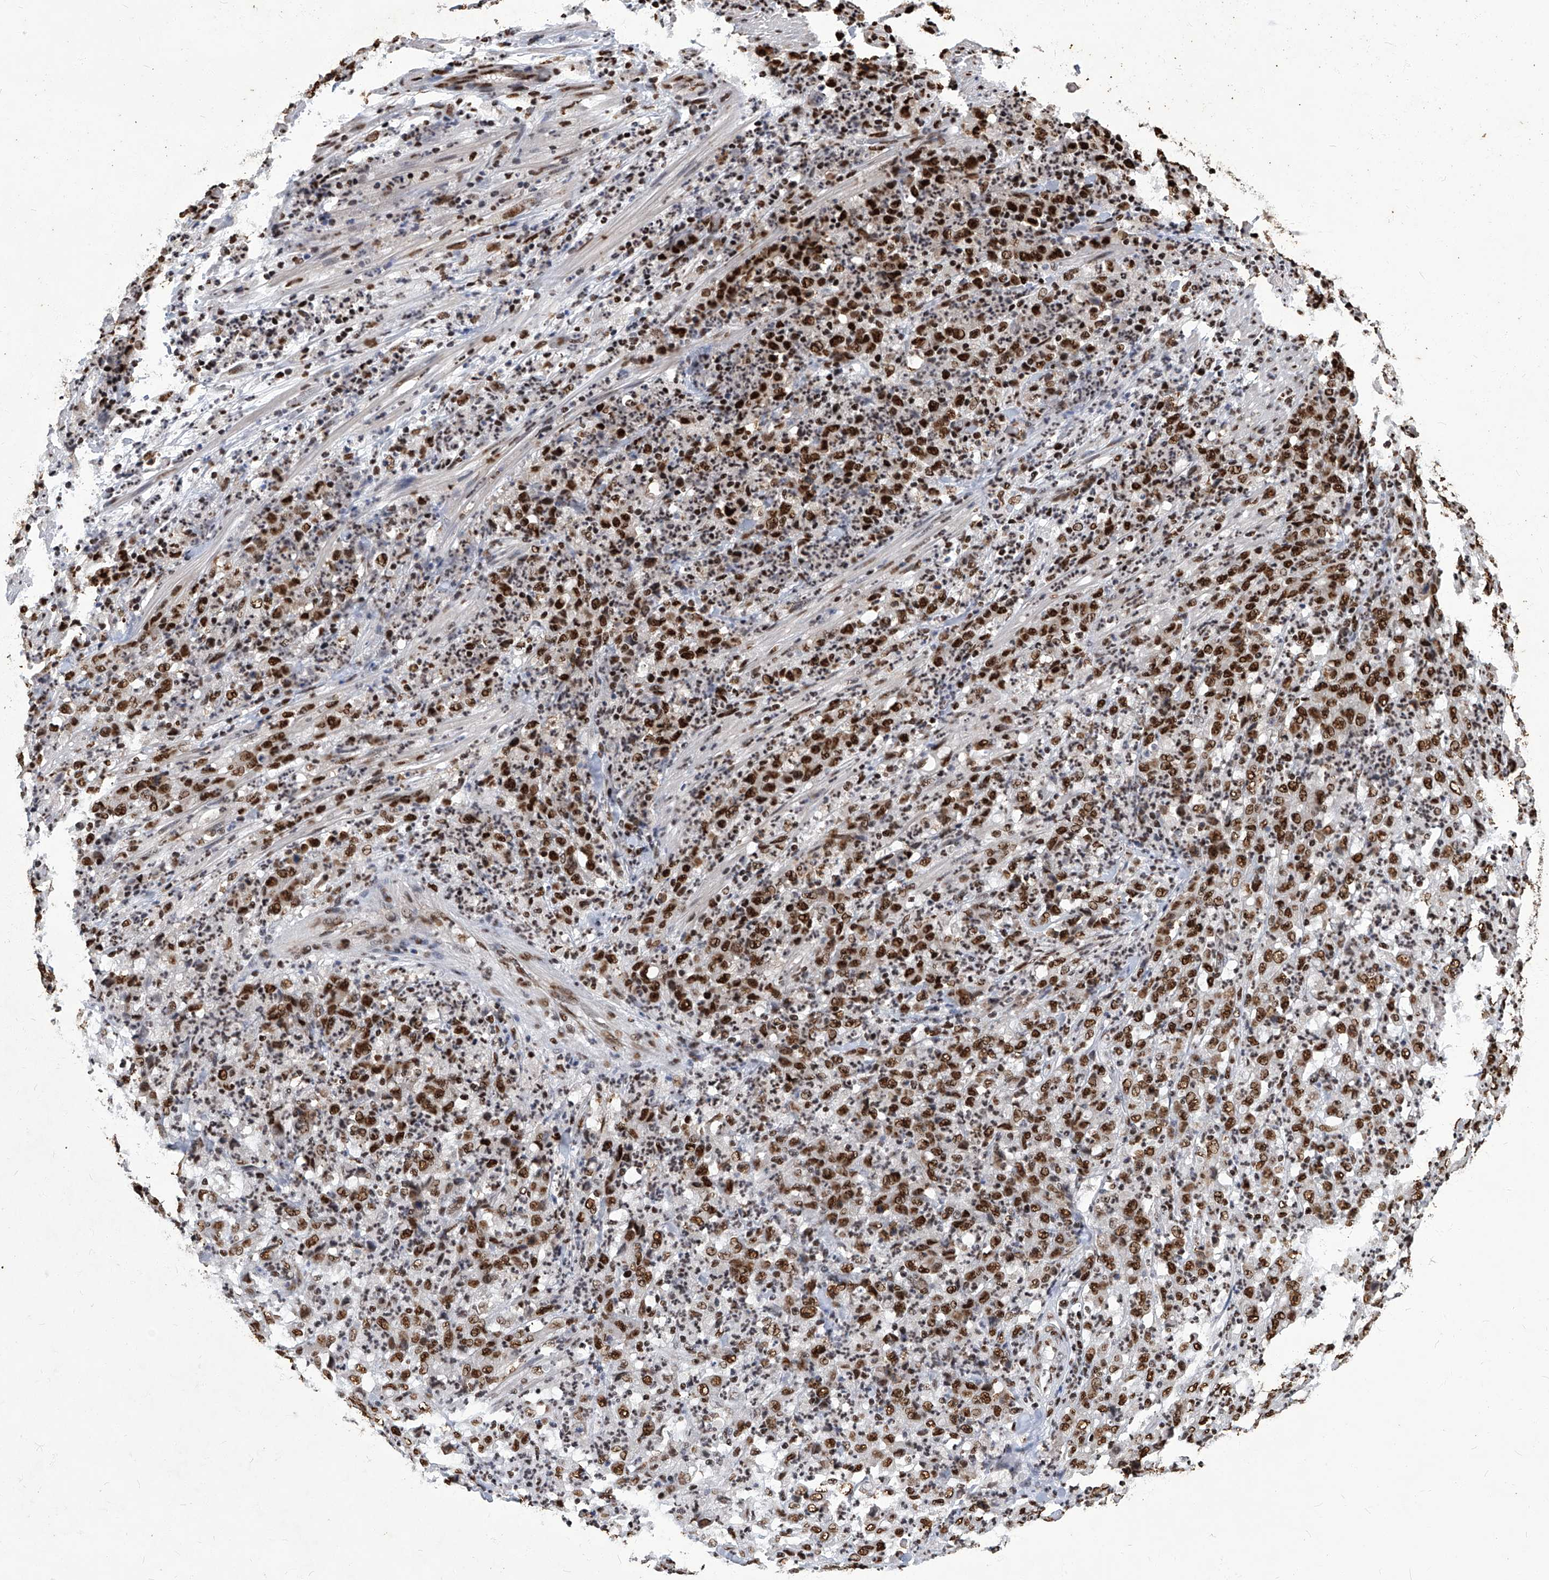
{"staining": {"intensity": "strong", "quantity": ">75%", "location": "nuclear"}, "tissue": "stomach cancer", "cell_type": "Tumor cells", "image_type": "cancer", "snomed": [{"axis": "morphology", "description": "Adenocarcinoma, NOS"}, {"axis": "topography", "description": "Stomach, lower"}], "caption": "Strong nuclear positivity for a protein is identified in approximately >75% of tumor cells of stomach cancer using IHC.", "gene": "HBP1", "patient": {"sex": "female", "age": 71}}